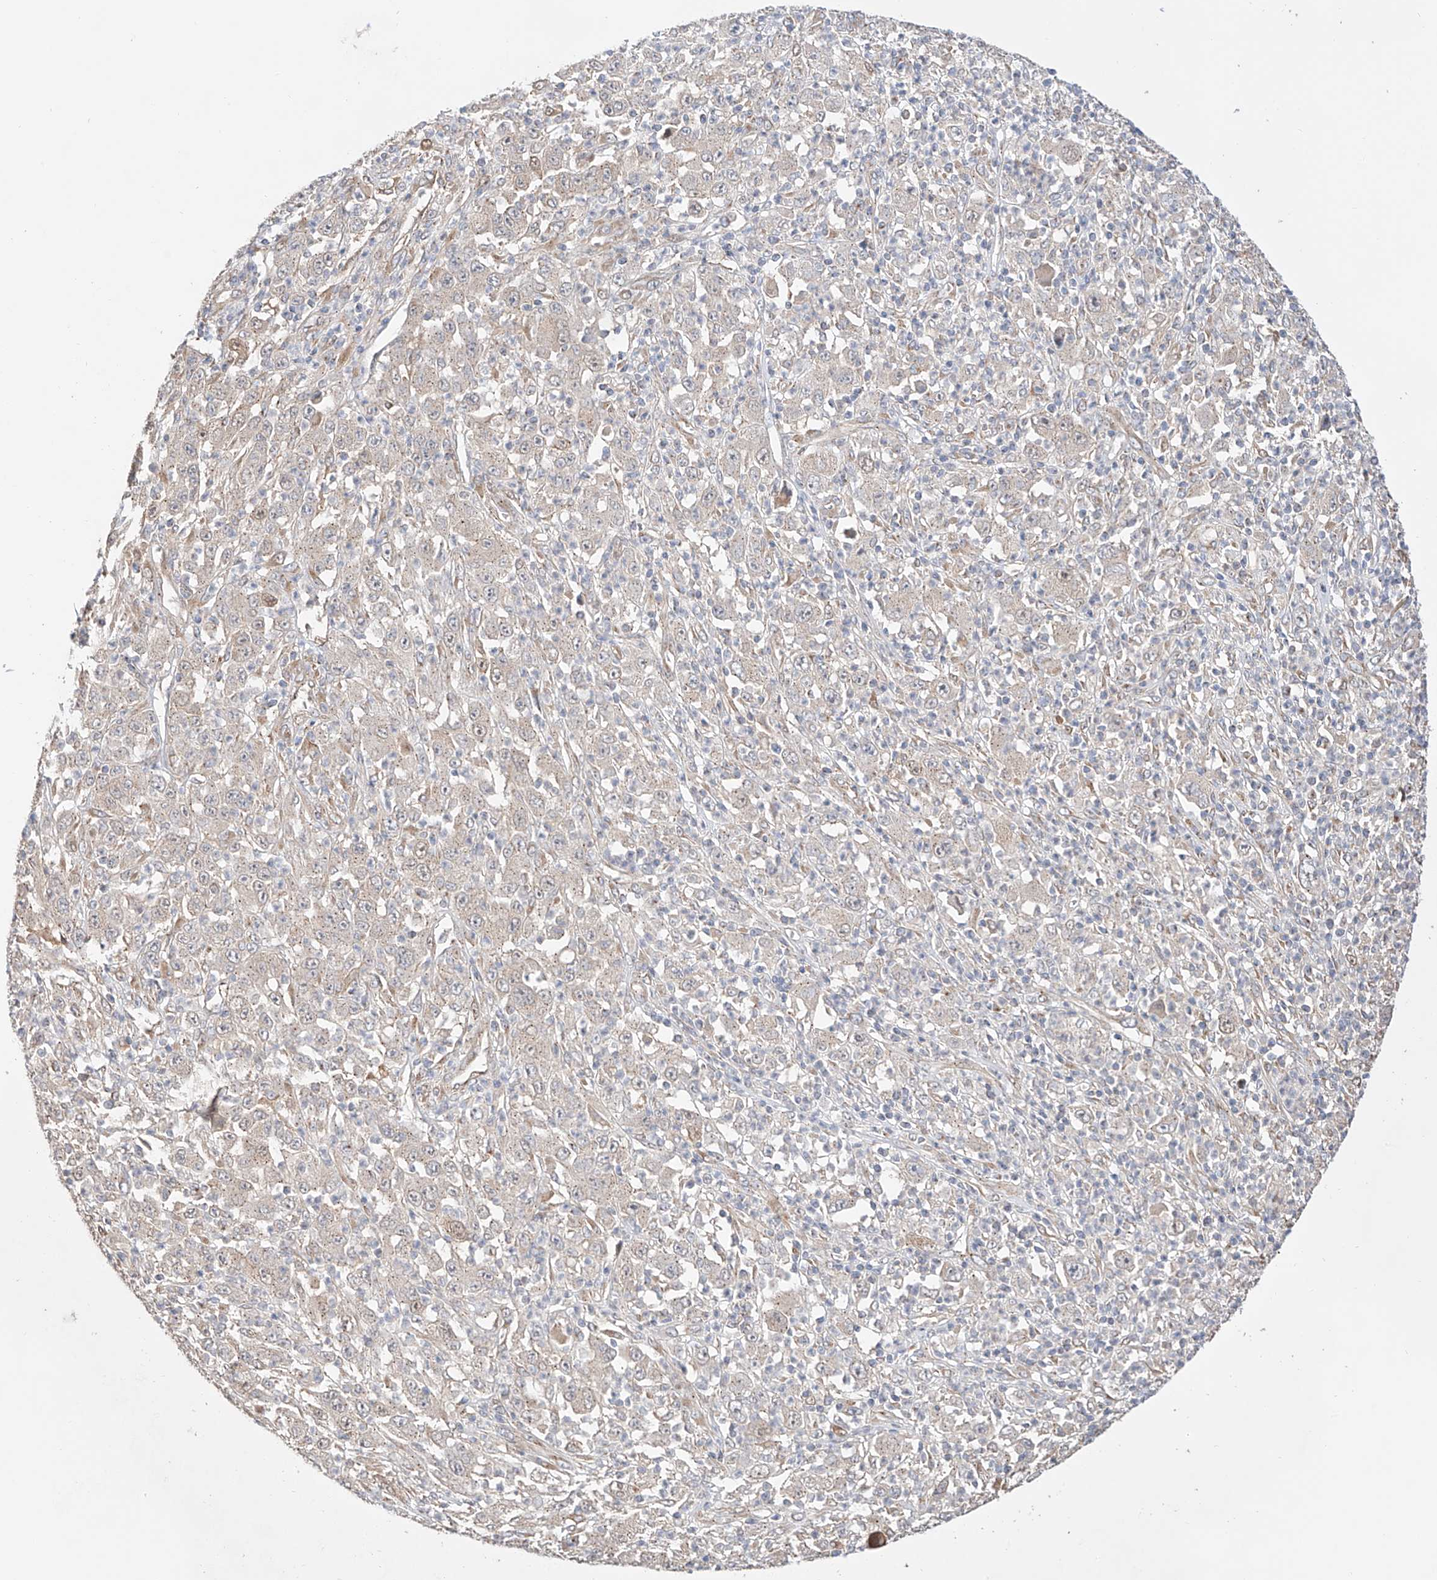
{"staining": {"intensity": "weak", "quantity": "<25%", "location": "cytoplasmic/membranous"}, "tissue": "melanoma", "cell_type": "Tumor cells", "image_type": "cancer", "snomed": [{"axis": "morphology", "description": "Malignant melanoma, Metastatic site"}, {"axis": "topography", "description": "Skin"}], "caption": "A micrograph of human malignant melanoma (metastatic site) is negative for staining in tumor cells.", "gene": "MOSPD1", "patient": {"sex": "female", "age": 56}}